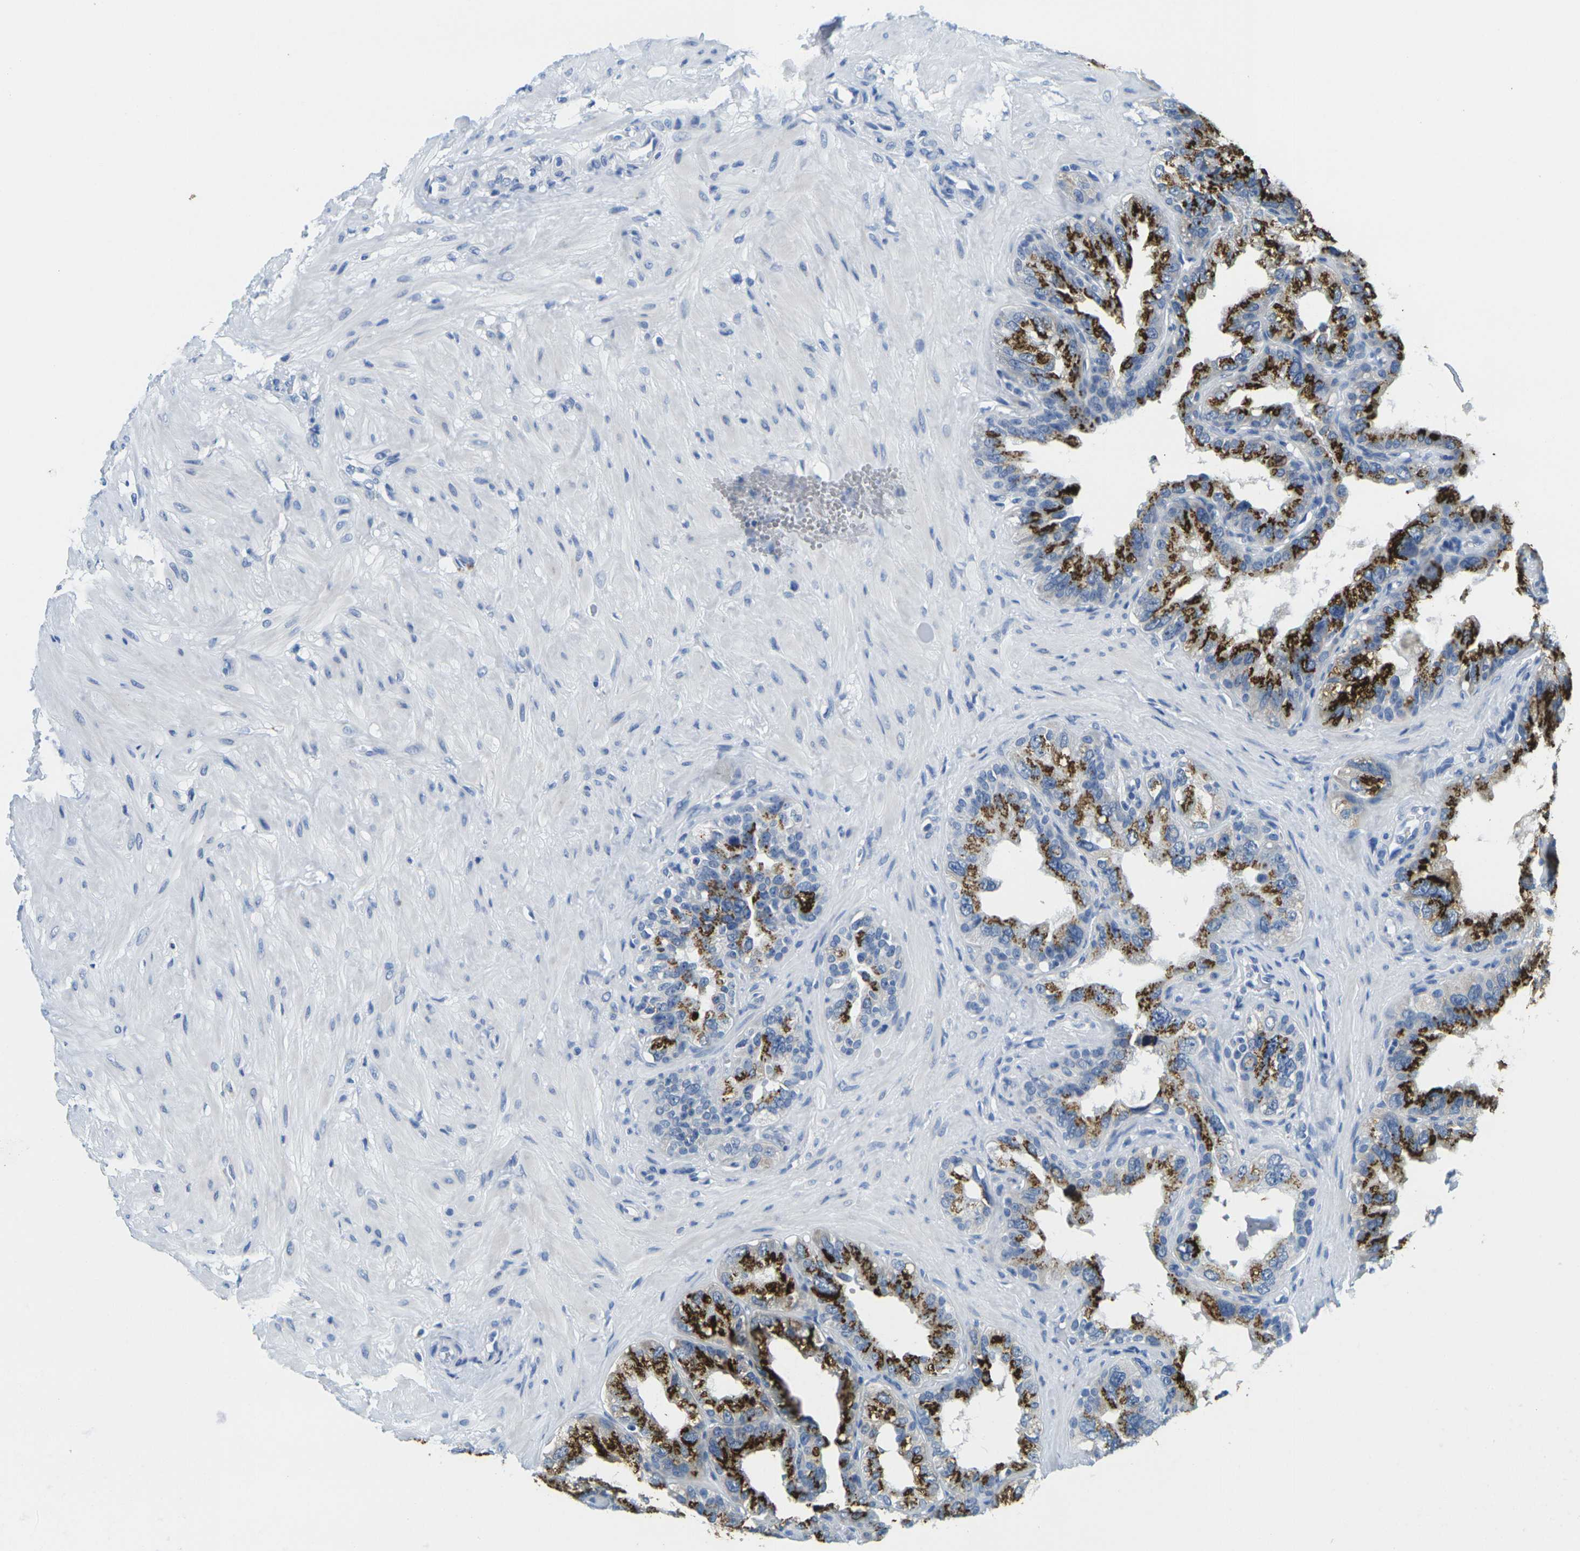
{"staining": {"intensity": "strong", "quantity": ">75%", "location": "cytoplasmic/membranous"}, "tissue": "seminal vesicle", "cell_type": "Glandular cells", "image_type": "normal", "snomed": [{"axis": "morphology", "description": "Normal tissue, NOS"}, {"axis": "topography", "description": "Seminal veicle"}], "caption": "The immunohistochemical stain shows strong cytoplasmic/membranous expression in glandular cells of normal seminal vesicle.", "gene": "FAM3D", "patient": {"sex": "male", "age": 68}}